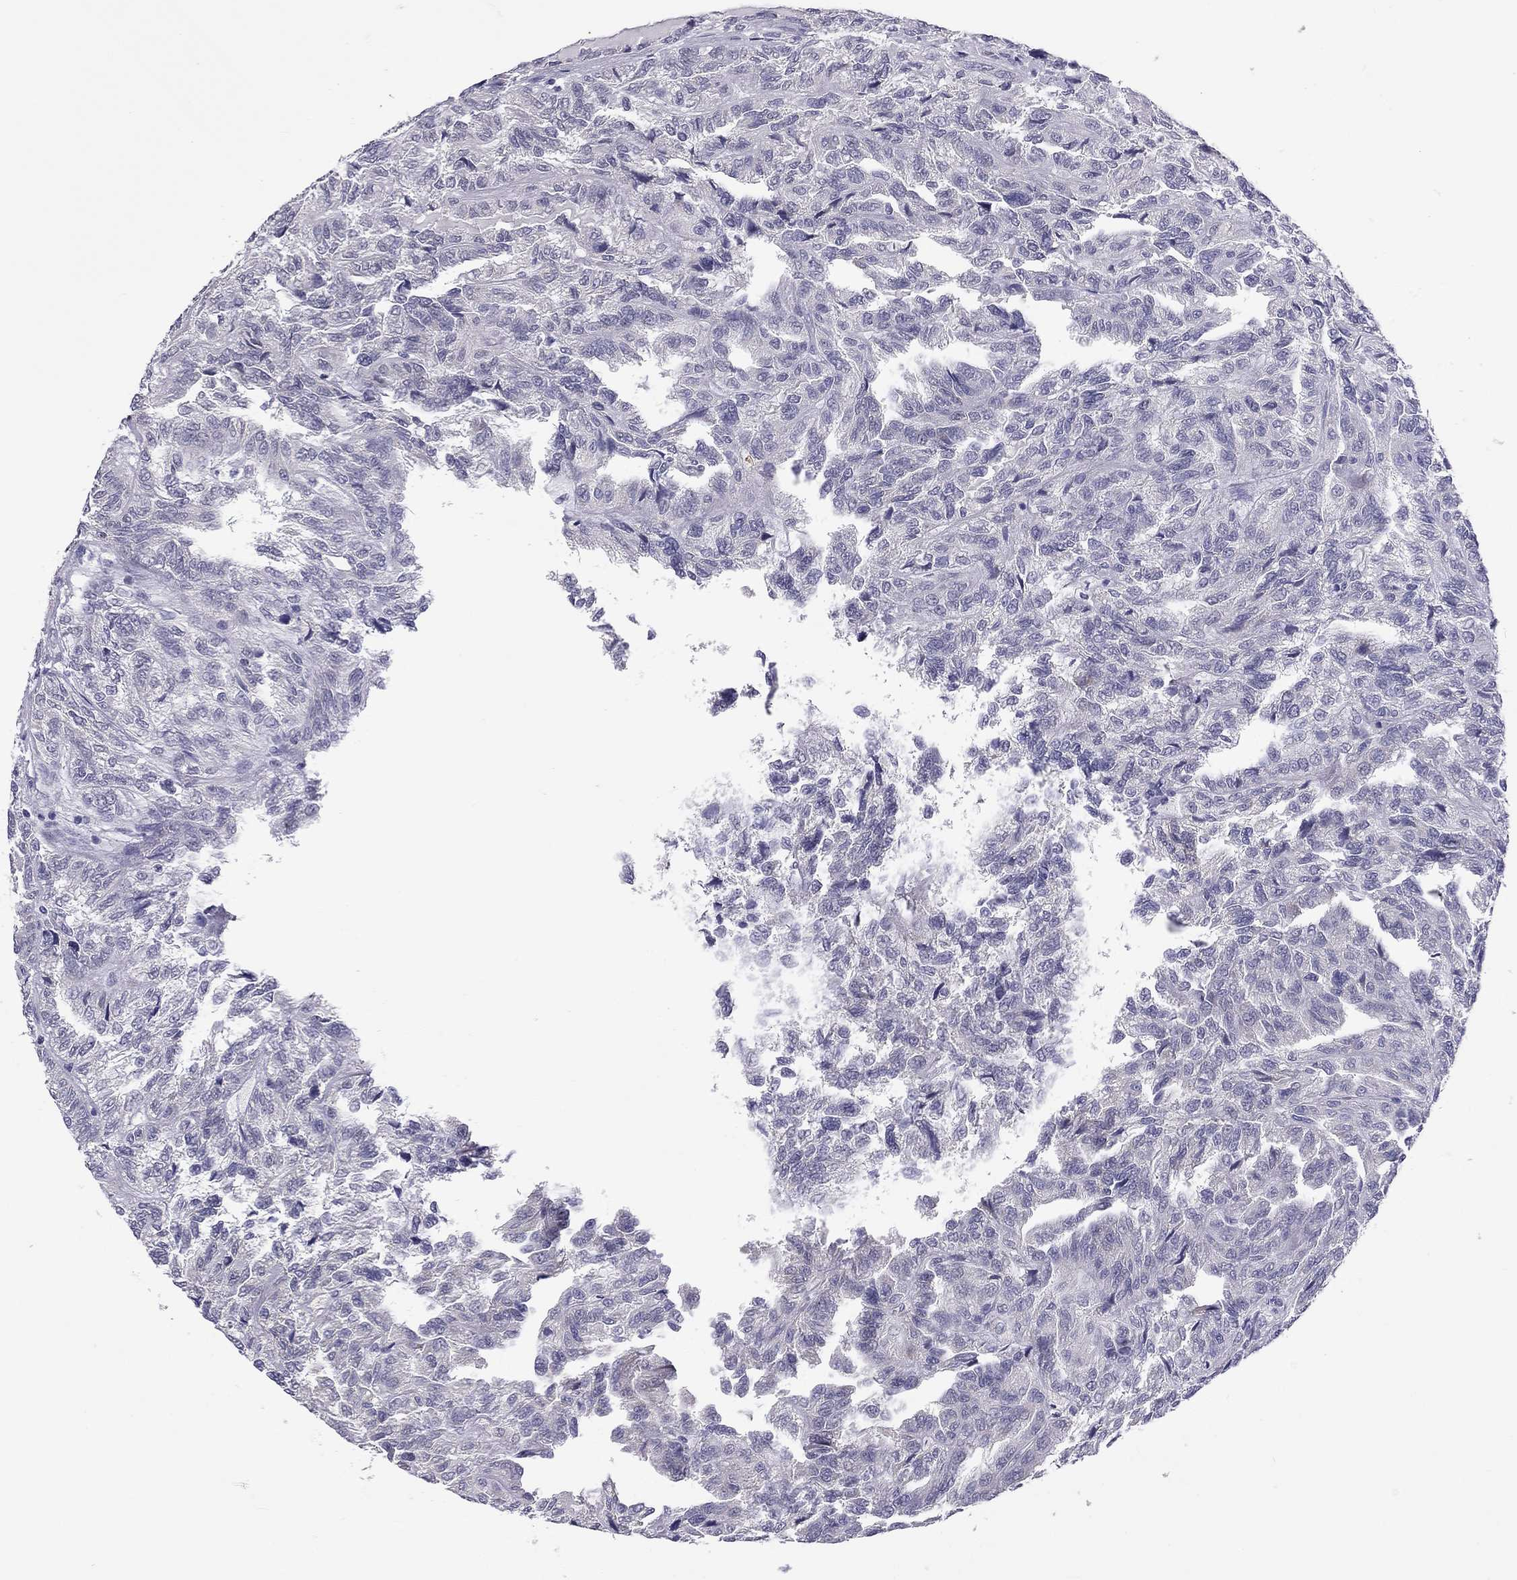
{"staining": {"intensity": "negative", "quantity": "none", "location": "none"}, "tissue": "renal cancer", "cell_type": "Tumor cells", "image_type": "cancer", "snomed": [{"axis": "morphology", "description": "Adenocarcinoma, NOS"}, {"axis": "topography", "description": "Kidney"}], "caption": "Renal cancer (adenocarcinoma) stained for a protein using immunohistochemistry reveals no expression tumor cells.", "gene": "PPP1R3A", "patient": {"sex": "male", "age": 79}}